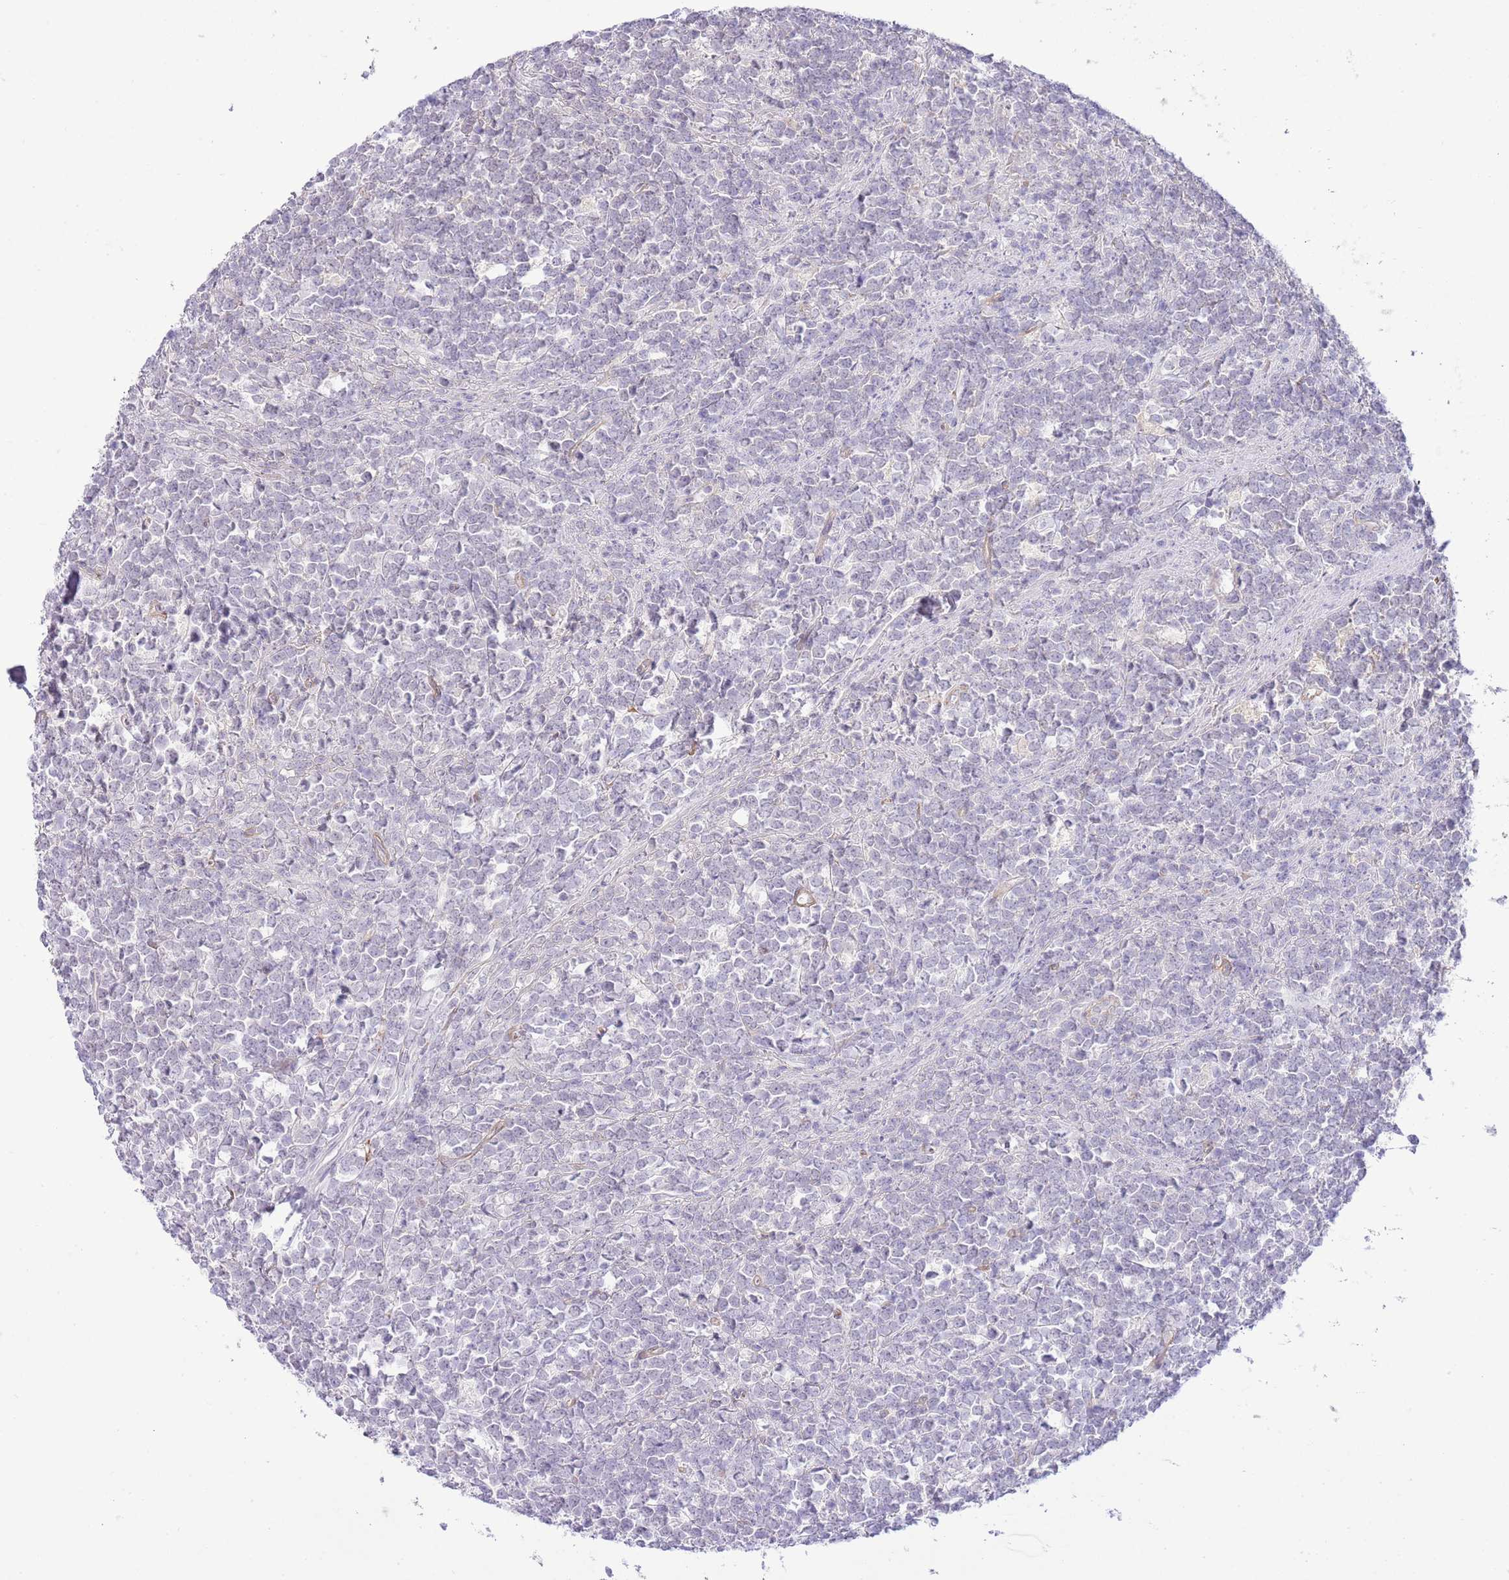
{"staining": {"intensity": "negative", "quantity": "none", "location": "none"}, "tissue": "lymphoma", "cell_type": "Tumor cells", "image_type": "cancer", "snomed": [{"axis": "morphology", "description": "Malignant lymphoma, non-Hodgkin's type, High grade"}, {"axis": "topography", "description": "Small intestine"}, {"axis": "topography", "description": "Colon"}], "caption": "Histopathology image shows no protein expression in tumor cells of lymphoma tissue. The staining was performed using DAB to visualize the protein expression in brown, while the nuclei were stained in blue with hematoxylin (Magnification: 20x).", "gene": "MIDN", "patient": {"sex": "male", "age": 8}}